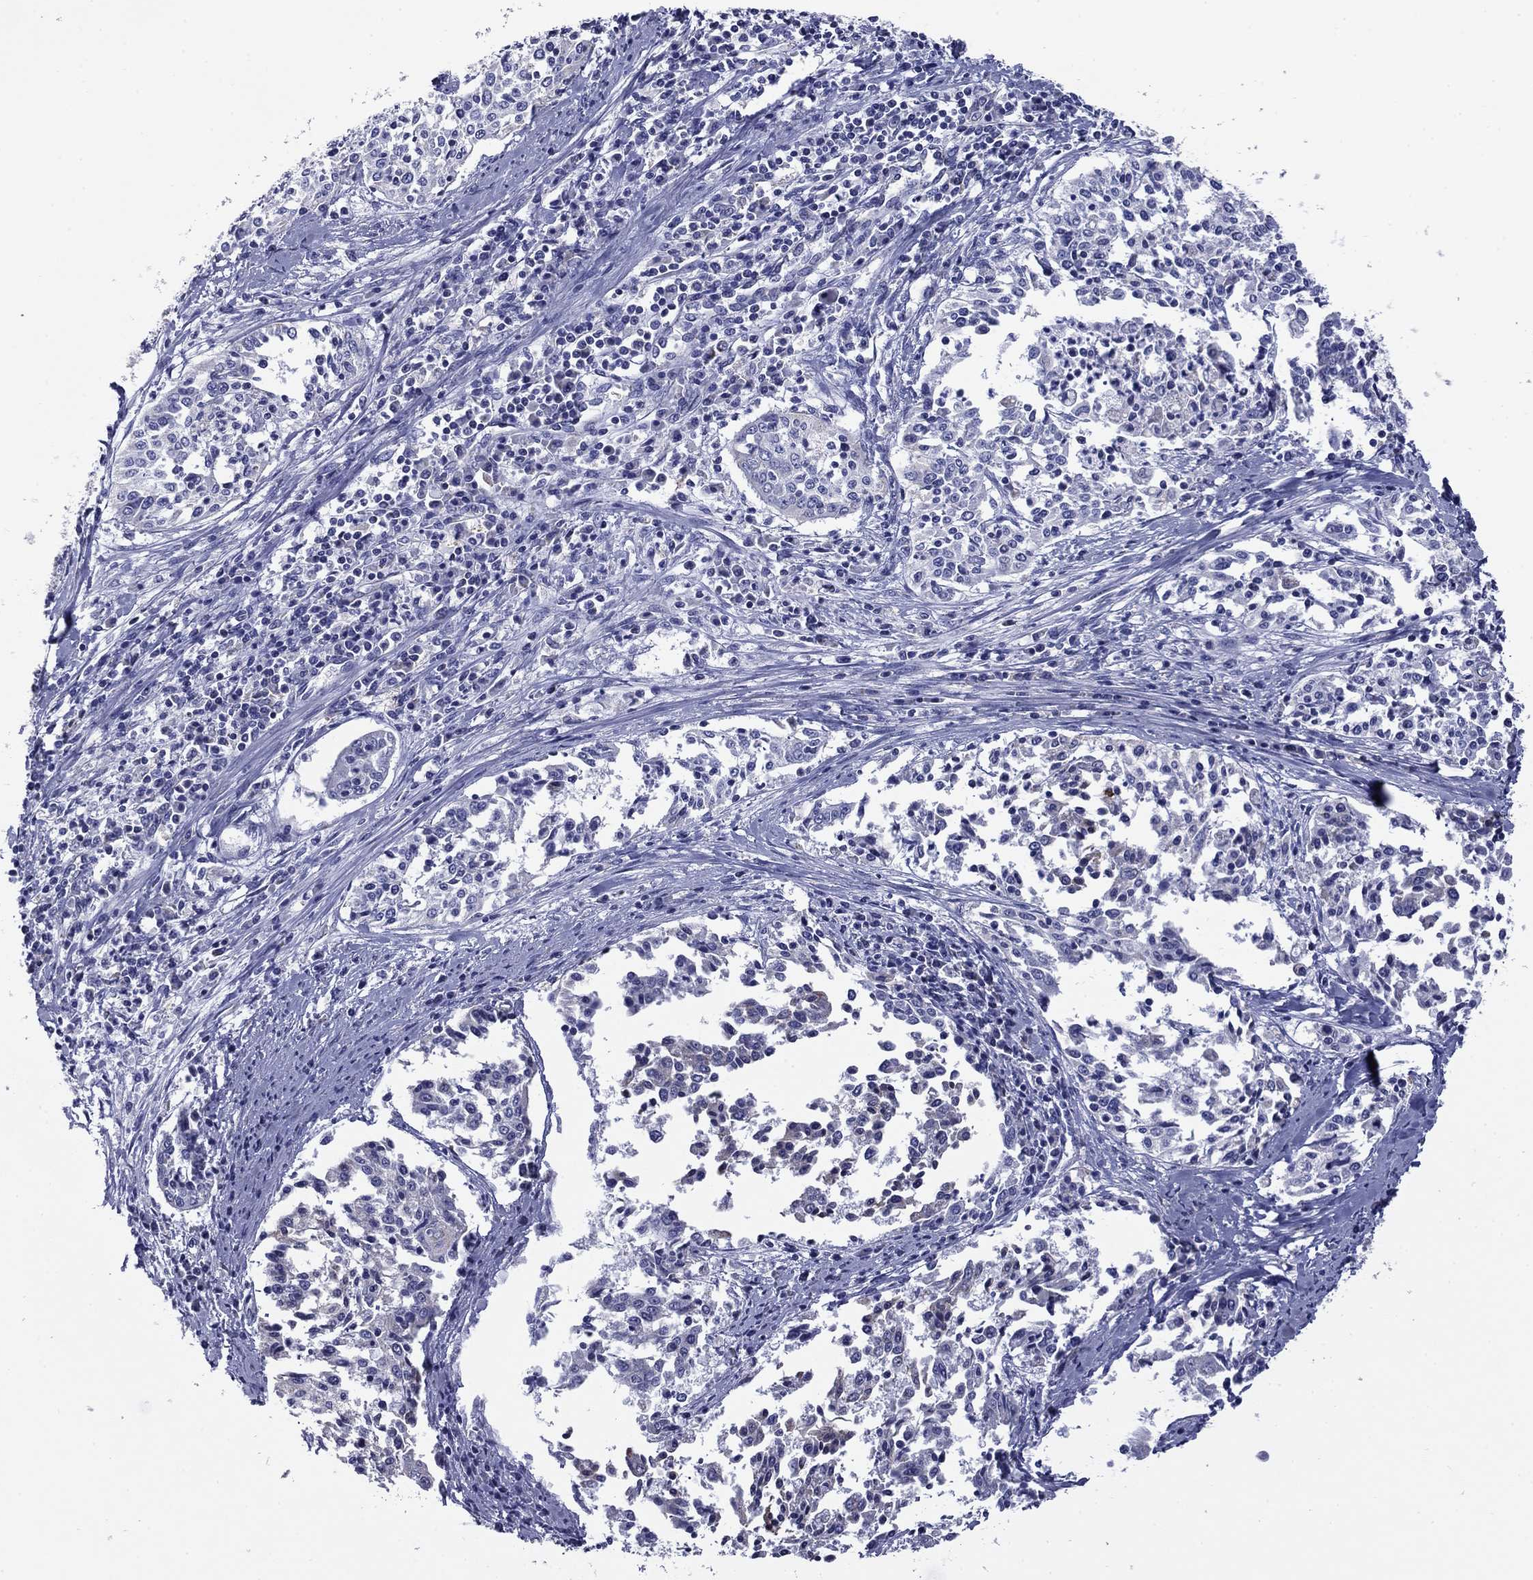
{"staining": {"intensity": "negative", "quantity": "none", "location": "none"}, "tissue": "cervical cancer", "cell_type": "Tumor cells", "image_type": "cancer", "snomed": [{"axis": "morphology", "description": "Squamous cell carcinoma, NOS"}, {"axis": "topography", "description": "Cervix"}], "caption": "DAB (3,3'-diaminobenzidine) immunohistochemical staining of cervical cancer (squamous cell carcinoma) displays no significant expression in tumor cells.", "gene": "ACADSB", "patient": {"sex": "female", "age": 41}}